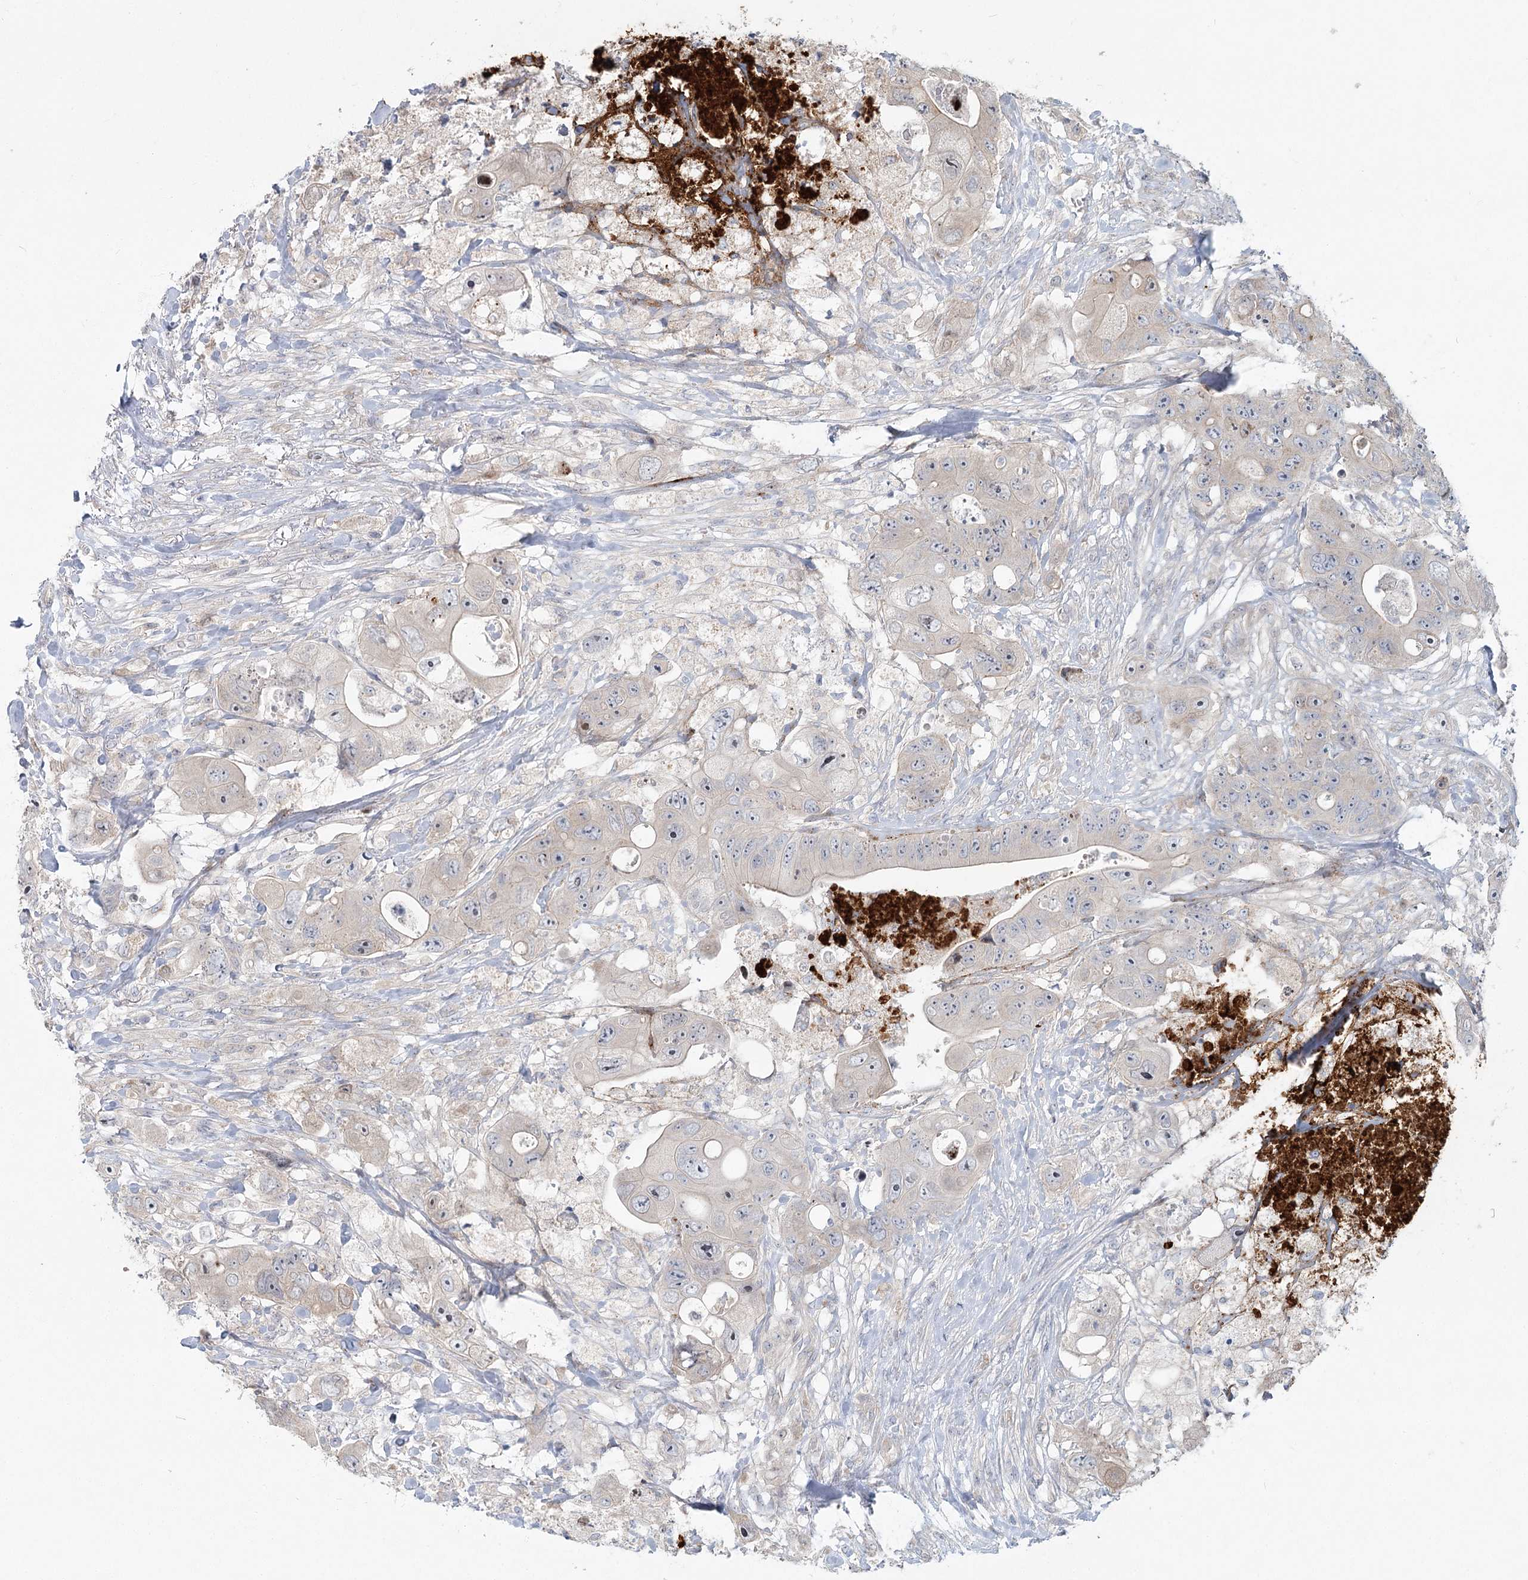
{"staining": {"intensity": "negative", "quantity": "none", "location": "none"}, "tissue": "colorectal cancer", "cell_type": "Tumor cells", "image_type": "cancer", "snomed": [{"axis": "morphology", "description": "Adenocarcinoma, NOS"}, {"axis": "topography", "description": "Colon"}], "caption": "Immunohistochemistry (IHC) of human colorectal cancer (adenocarcinoma) demonstrates no expression in tumor cells. (DAB immunohistochemistry (IHC), high magnification).", "gene": "SPINK13", "patient": {"sex": "female", "age": 46}}